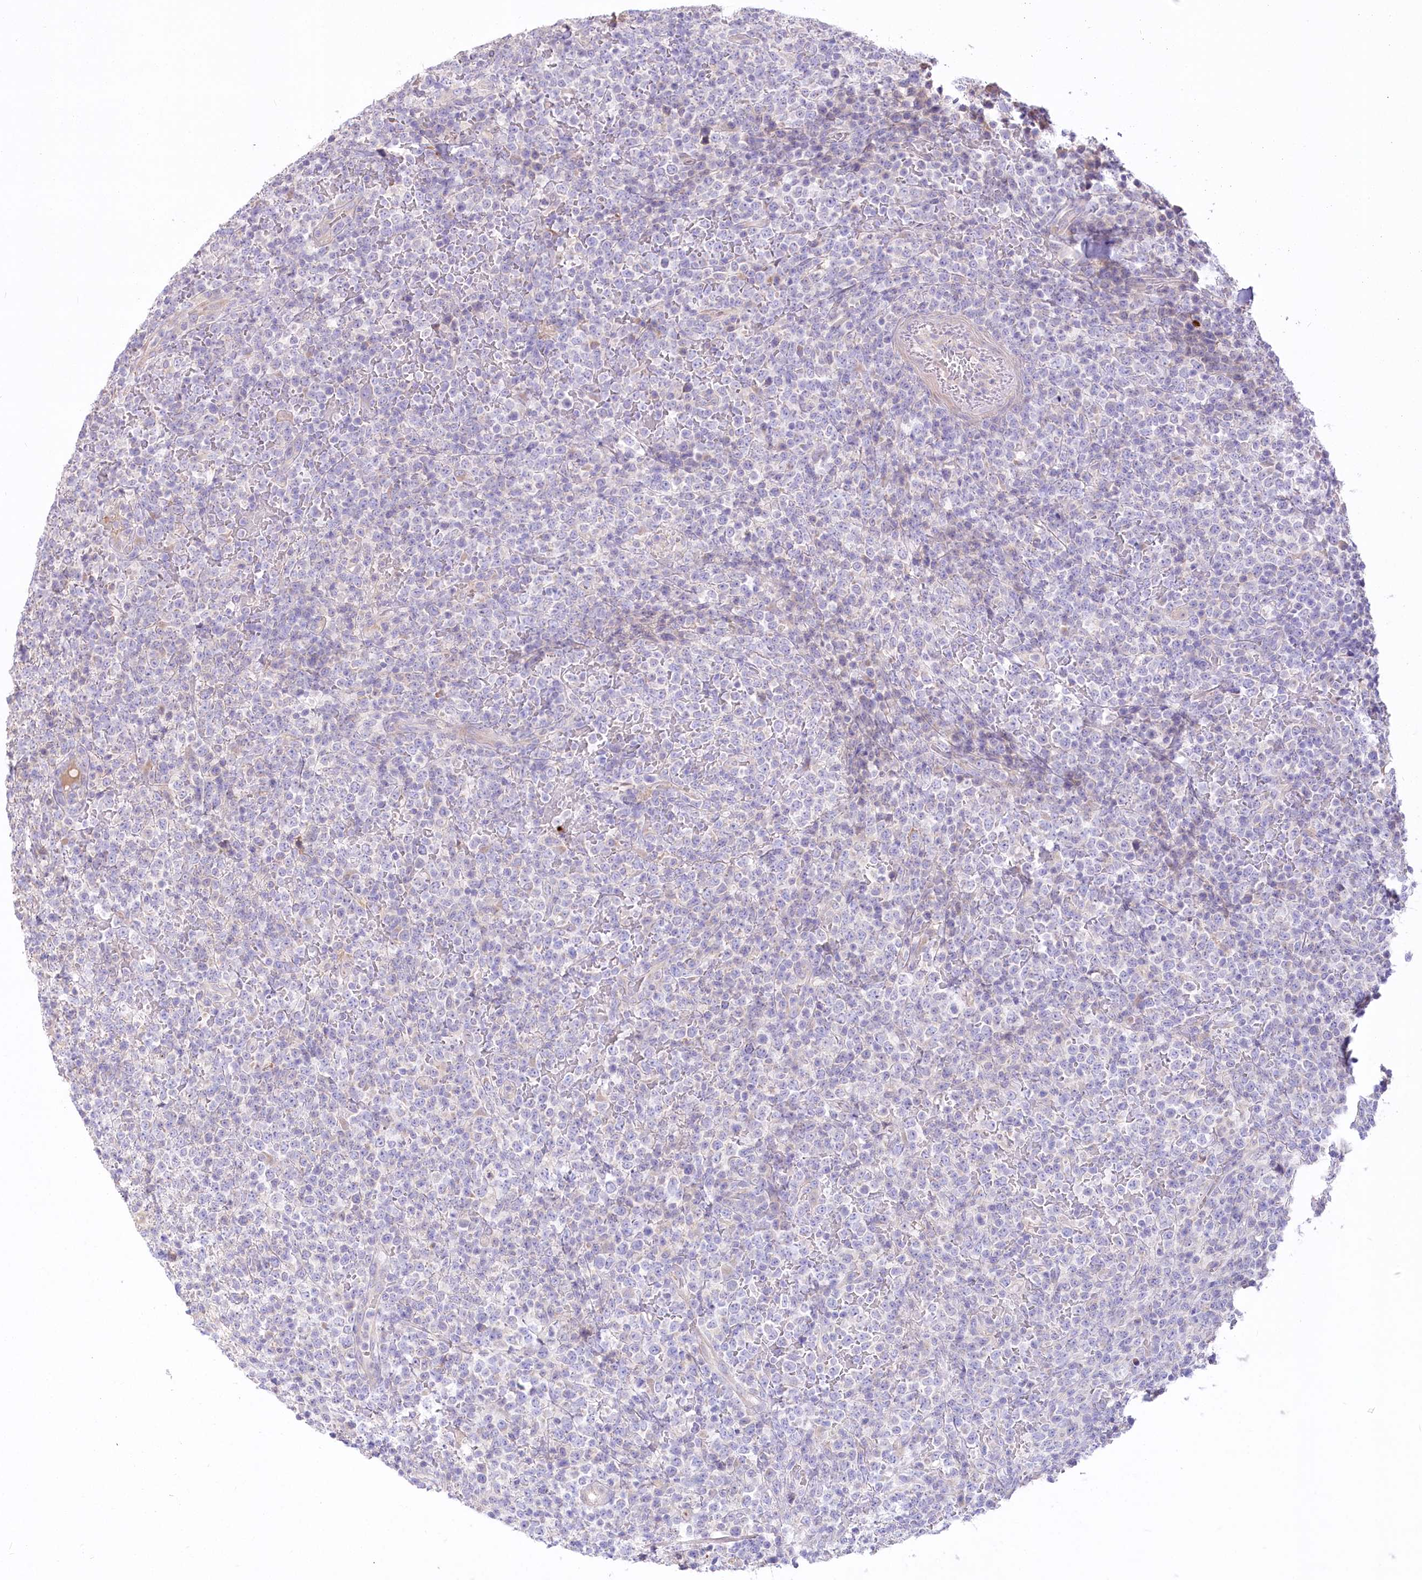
{"staining": {"intensity": "negative", "quantity": "none", "location": "none"}, "tissue": "lymphoma", "cell_type": "Tumor cells", "image_type": "cancer", "snomed": [{"axis": "morphology", "description": "Malignant lymphoma, non-Hodgkin's type, High grade"}, {"axis": "topography", "description": "Colon"}], "caption": "Tumor cells show no significant protein expression in lymphoma. (DAB (3,3'-diaminobenzidine) IHC visualized using brightfield microscopy, high magnification).", "gene": "PBLD", "patient": {"sex": "female", "age": 53}}